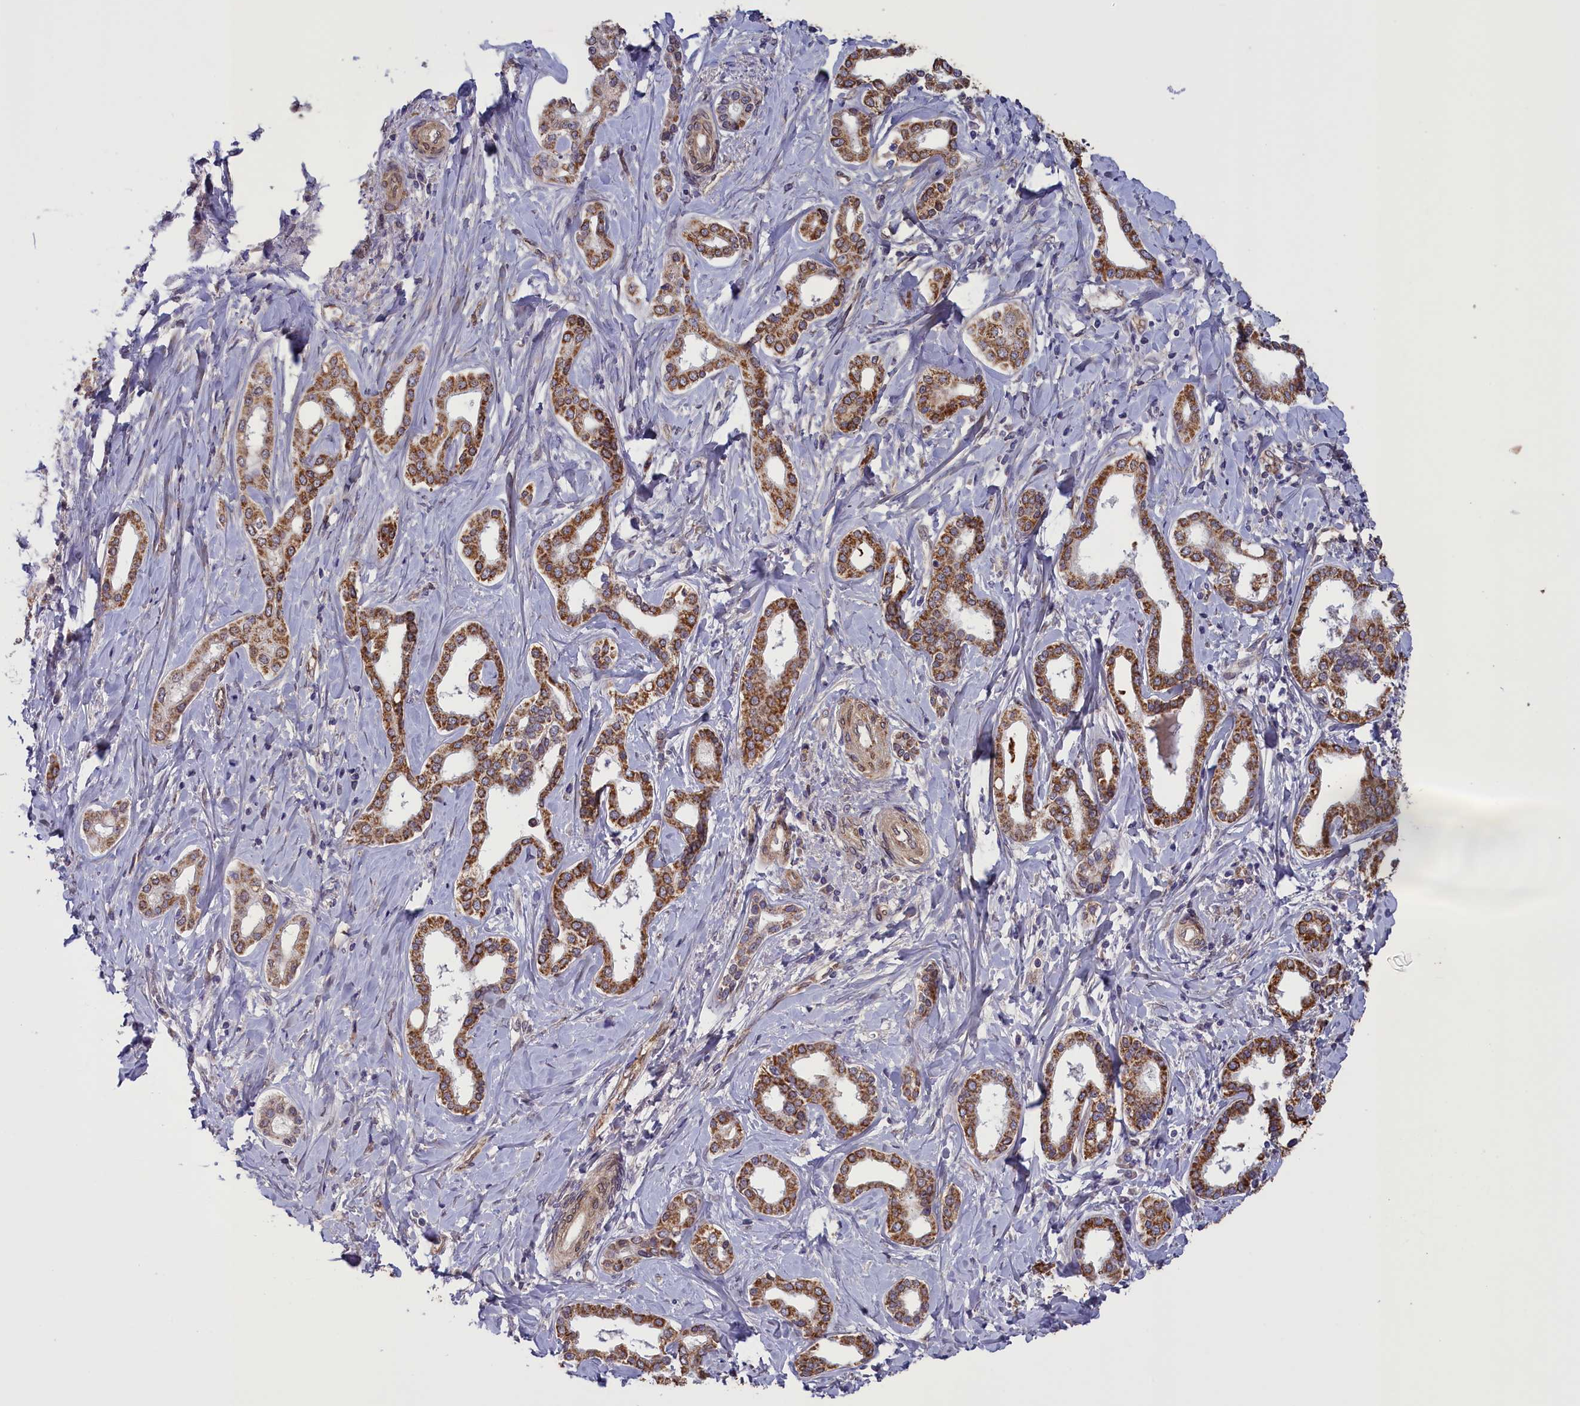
{"staining": {"intensity": "moderate", "quantity": ">75%", "location": "cytoplasmic/membranous"}, "tissue": "liver cancer", "cell_type": "Tumor cells", "image_type": "cancer", "snomed": [{"axis": "morphology", "description": "Cholangiocarcinoma"}, {"axis": "topography", "description": "Liver"}], "caption": "A photomicrograph showing moderate cytoplasmic/membranous expression in about >75% of tumor cells in liver cancer, as visualized by brown immunohistochemical staining.", "gene": "ACAD8", "patient": {"sex": "female", "age": 77}}